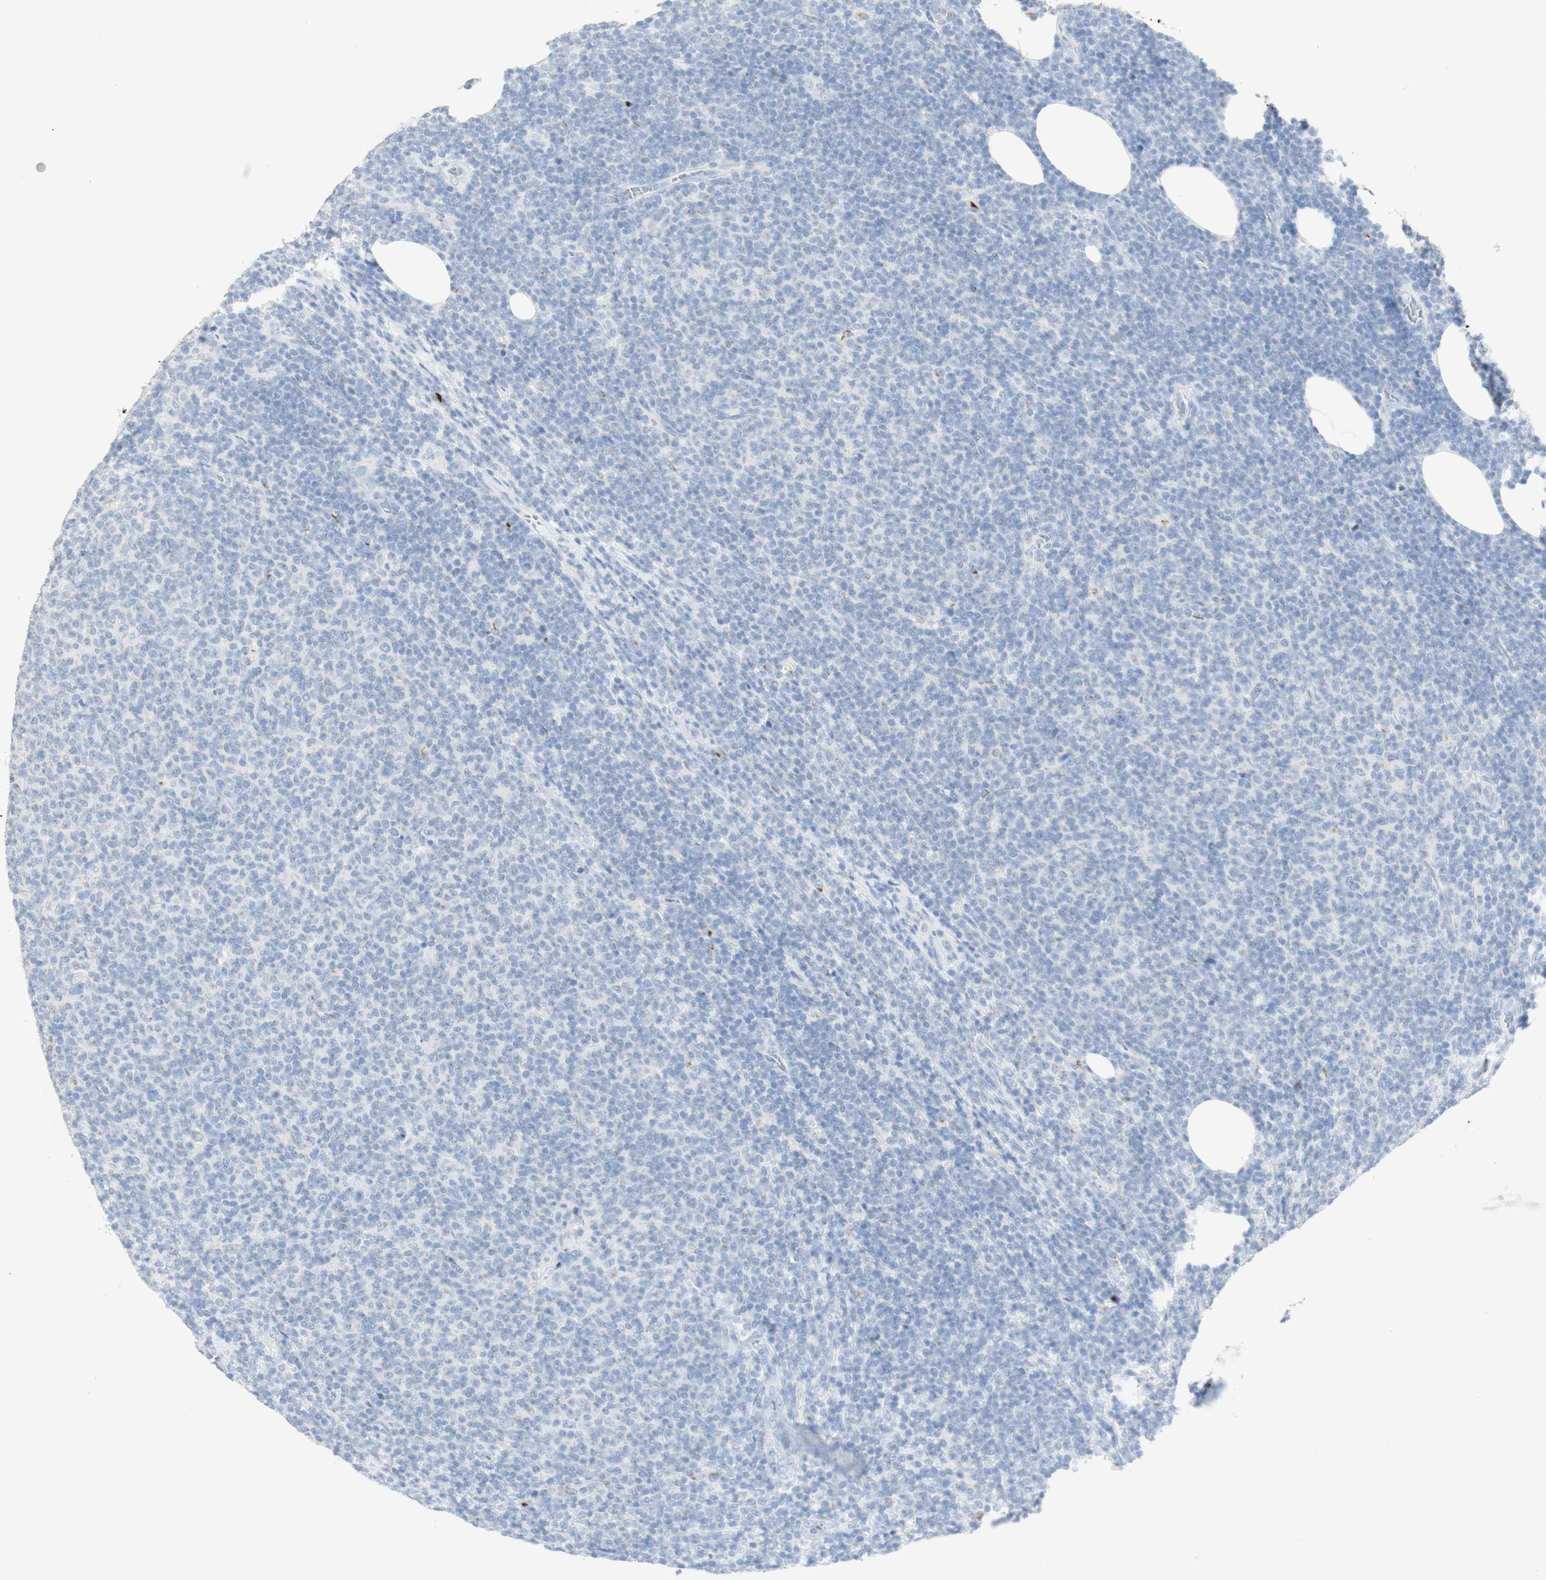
{"staining": {"intensity": "negative", "quantity": "none", "location": "none"}, "tissue": "lymphoma", "cell_type": "Tumor cells", "image_type": "cancer", "snomed": [{"axis": "morphology", "description": "Malignant lymphoma, non-Hodgkin's type, Low grade"}, {"axis": "topography", "description": "Lymph node"}], "caption": "A photomicrograph of malignant lymphoma, non-Hodgkin's type (low-grade) stained for a protein exhibits no brown staining in tumor cells.", "gene": "MANEA", "patient": {"sex": "male", "age": 66}}